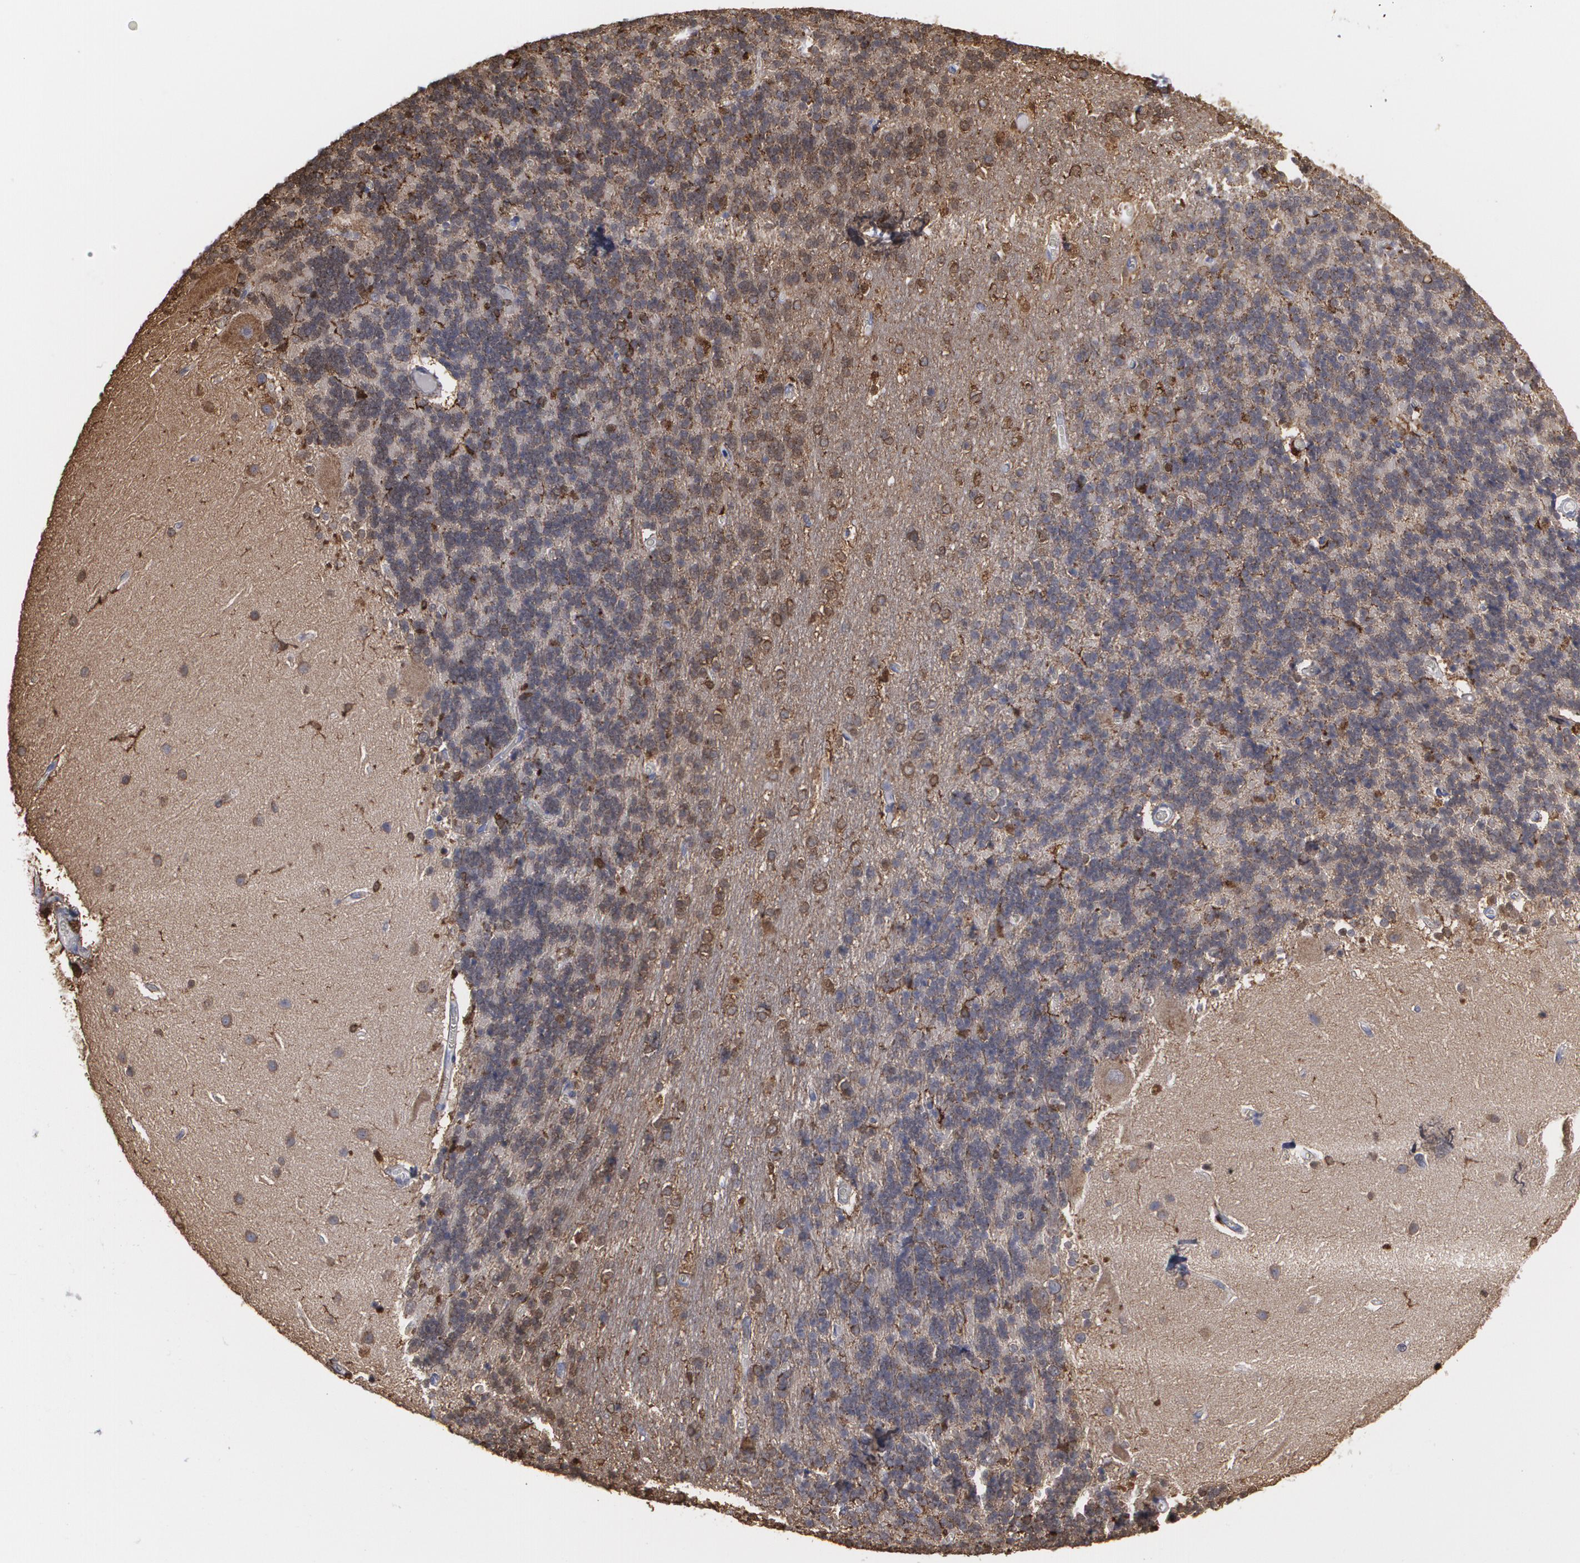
{"staining": {"intensity": "strong", "quantity": ">75%", "location": "cytoplasmic/membranous"}, "tissue": "cerebellum", "cell_type": "Cells in granular layer", "image_type": "normal", "snomed": [{"axis": "morphology", "description": "Normal tissue, NOS"}, {"axis": "topography", "description": "Cerebellum"}], "caption": "The immunohistochemical stain labels strong cytoplasmic/membranous staining in cells in granular layer of unremarkable cerebellum.", "gene": "ODC1", "patient": {"sex": "female", "age": 54}}